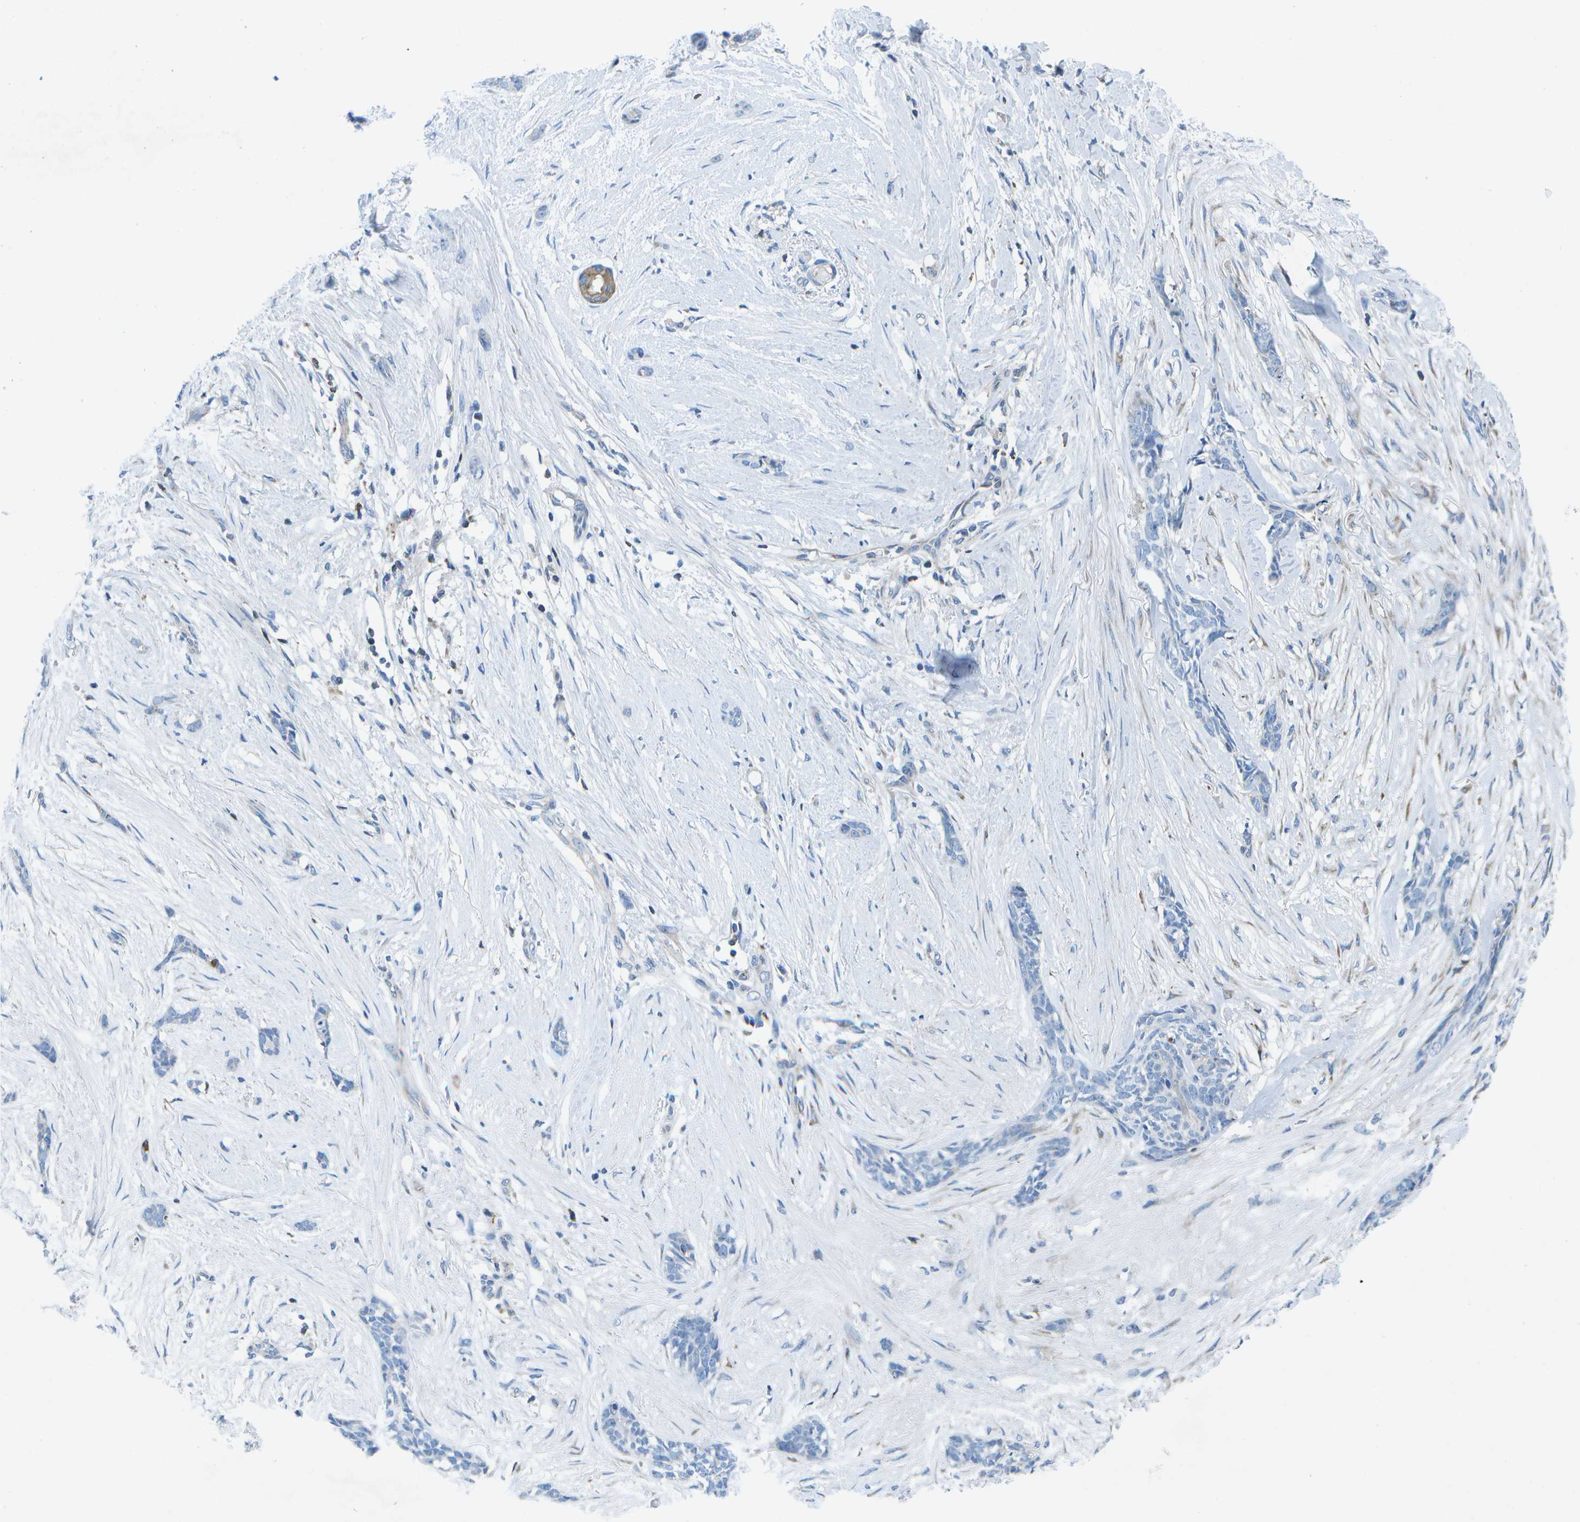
{"staining": {"intensity": "negative", "quantity": "none", "location": "none"}, "tissue": "skin cancer", "cell_type": "Tumor cells", "image_type": "cancer", "snomed": [{"axis": "morphology", "description": "Basal cell carcinoma"}, {"axis": "morphology", "description": "Adnexal tumor, benign"}, {"axis": "topography", "description": "Skin"}], "caption": "An immunohistochemistry (IHC) micrograph of skin cancer is shown. There is no staining in tumor cells of skin cancer.", "gene": "GDF5", "patient": {"sex": "female", "age": 42}}